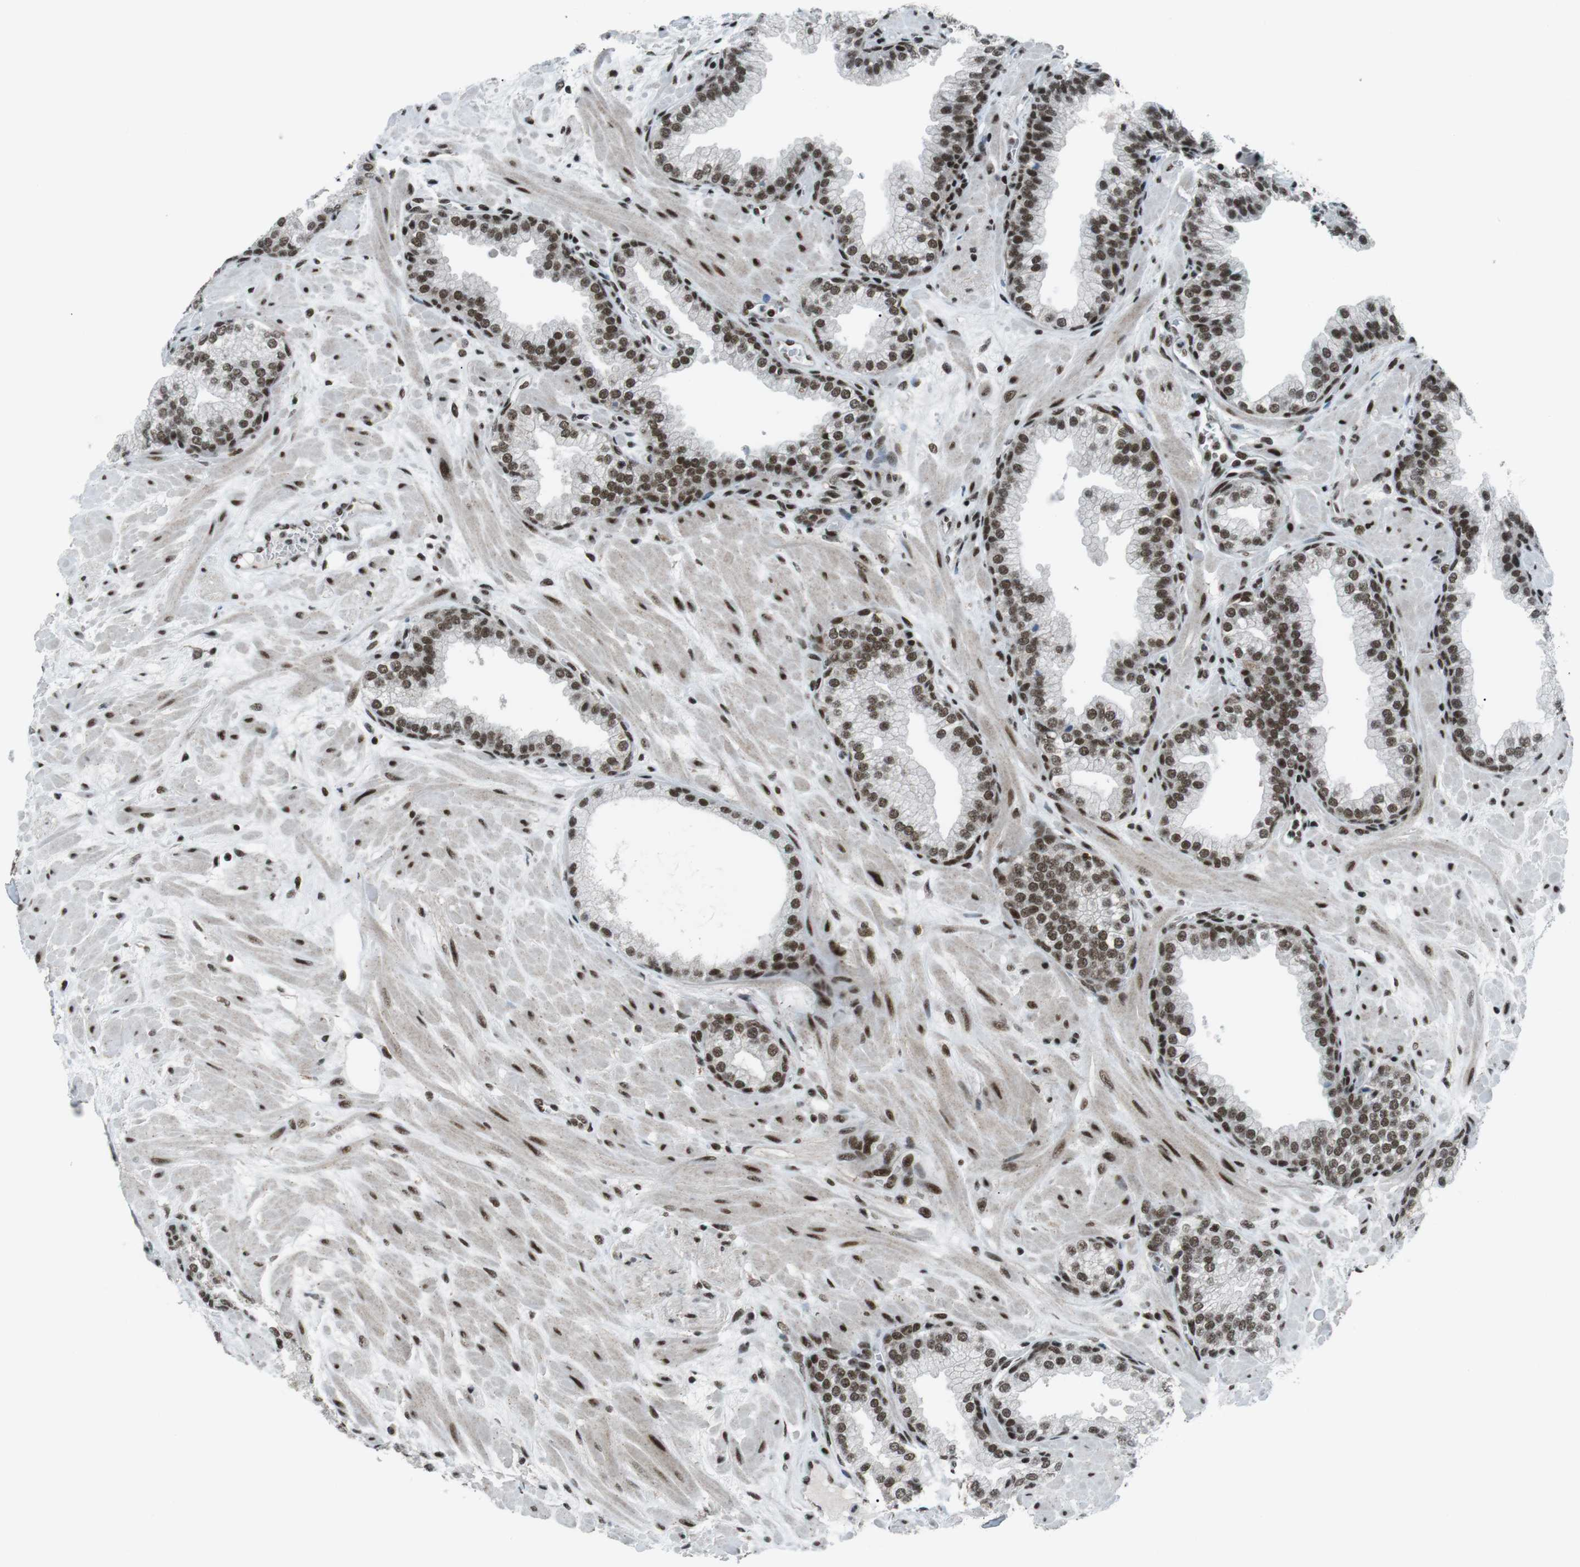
{"staining": {"intensity": "strong", "quantity": ">75%", "location": "nuclear"}, "tissue": "prostate", "cell_type": "Glandular cells", "image_type": "normal", "snomed": [{"axis": "morphology", "description": "Normal tissue, NOS"}, {"axis": "morphology", "description": "Urothelial carcinoma, Low grade"}, {"axis": "topography", "description": "Urinary bladder"}, {"axis": "topography", "description": "Prostate"}], "caption": "This image shows immunohistochemistry (IHC) staining of benign prostate, with high strong nuclear expression in about >75% of glandular cells.", "gene": "TAF1", "patient": {"sex": "male", "age": 60}}